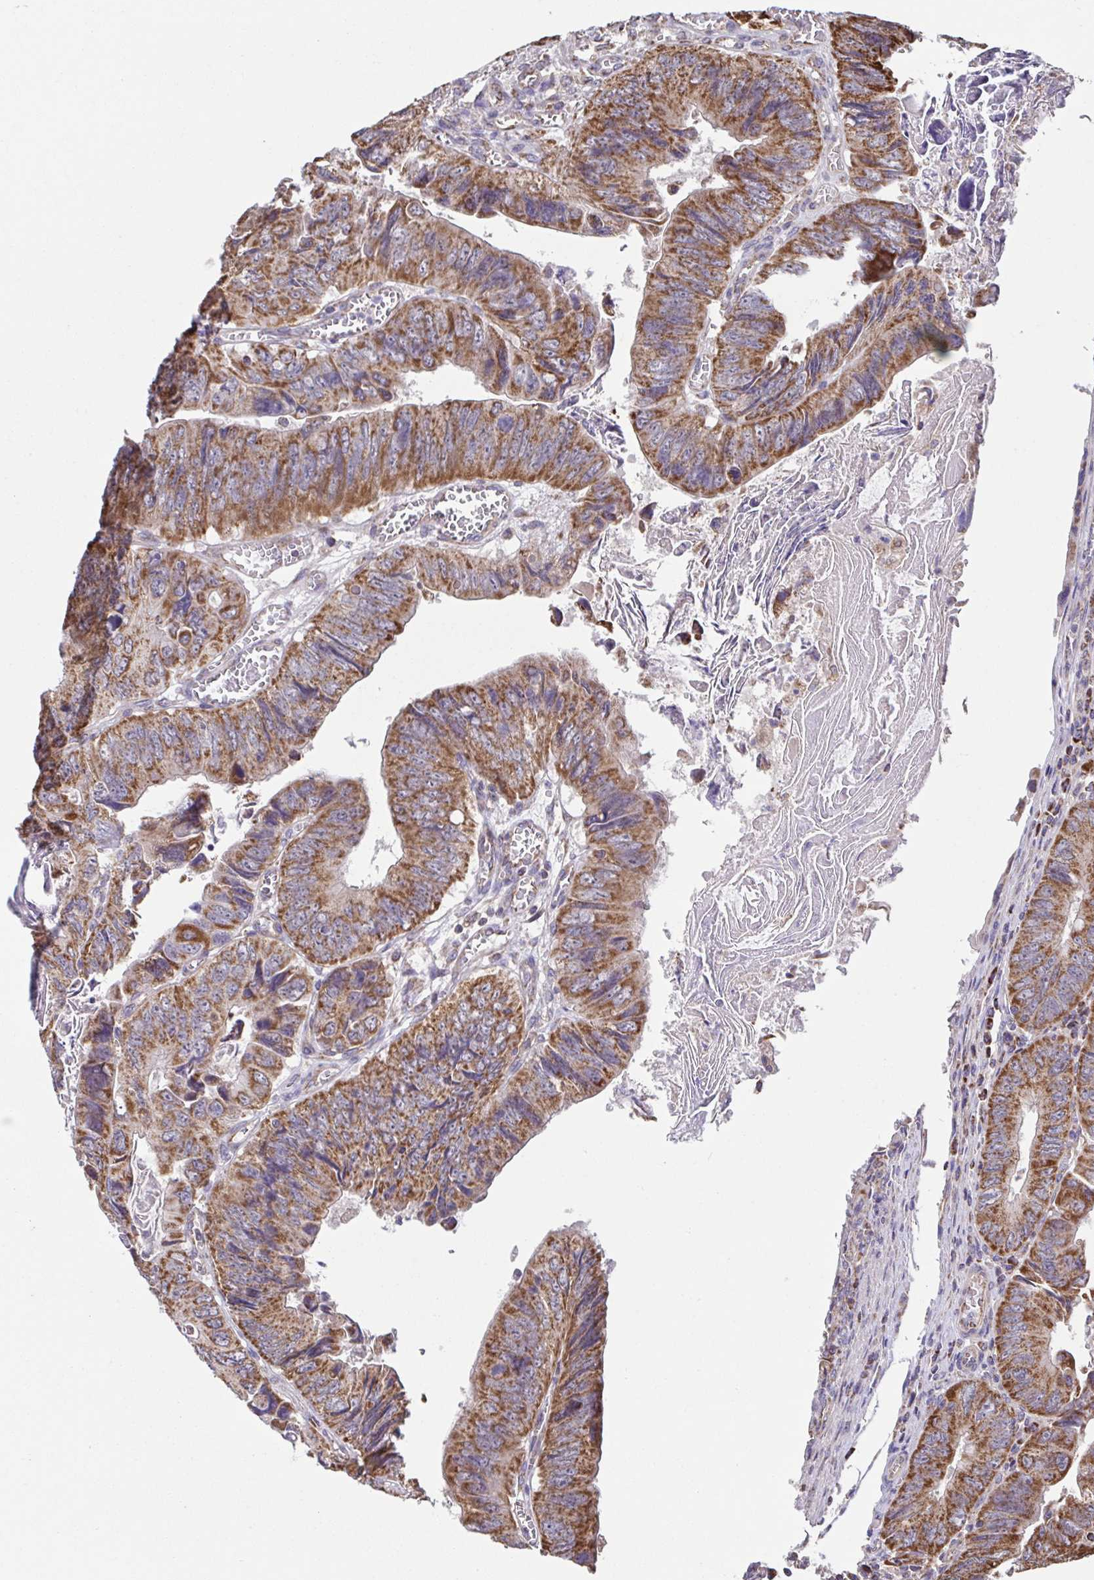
{"staining": {"intensity": "moderate", "quantity": ">75%", "location": "cytoplasmic/membranous"}, "tissue": "colorectal cancer", "cell_type": "Tumor cells", "image_type": "cancer", "snomed": [{"axis": "morphology", "description": "Adenocarcinoma, NOS"}, {"axis": "topography", "description": "Colon"}], "caption": "Moderate cytoplasmic/membranous staining is seen in approximately >75% of tumor cells in colorectal cancer. (IHC, brightfield microscopy, high magnification).", "gene": "DIP2B", "patient": {"sex": "female", "age": 84}}